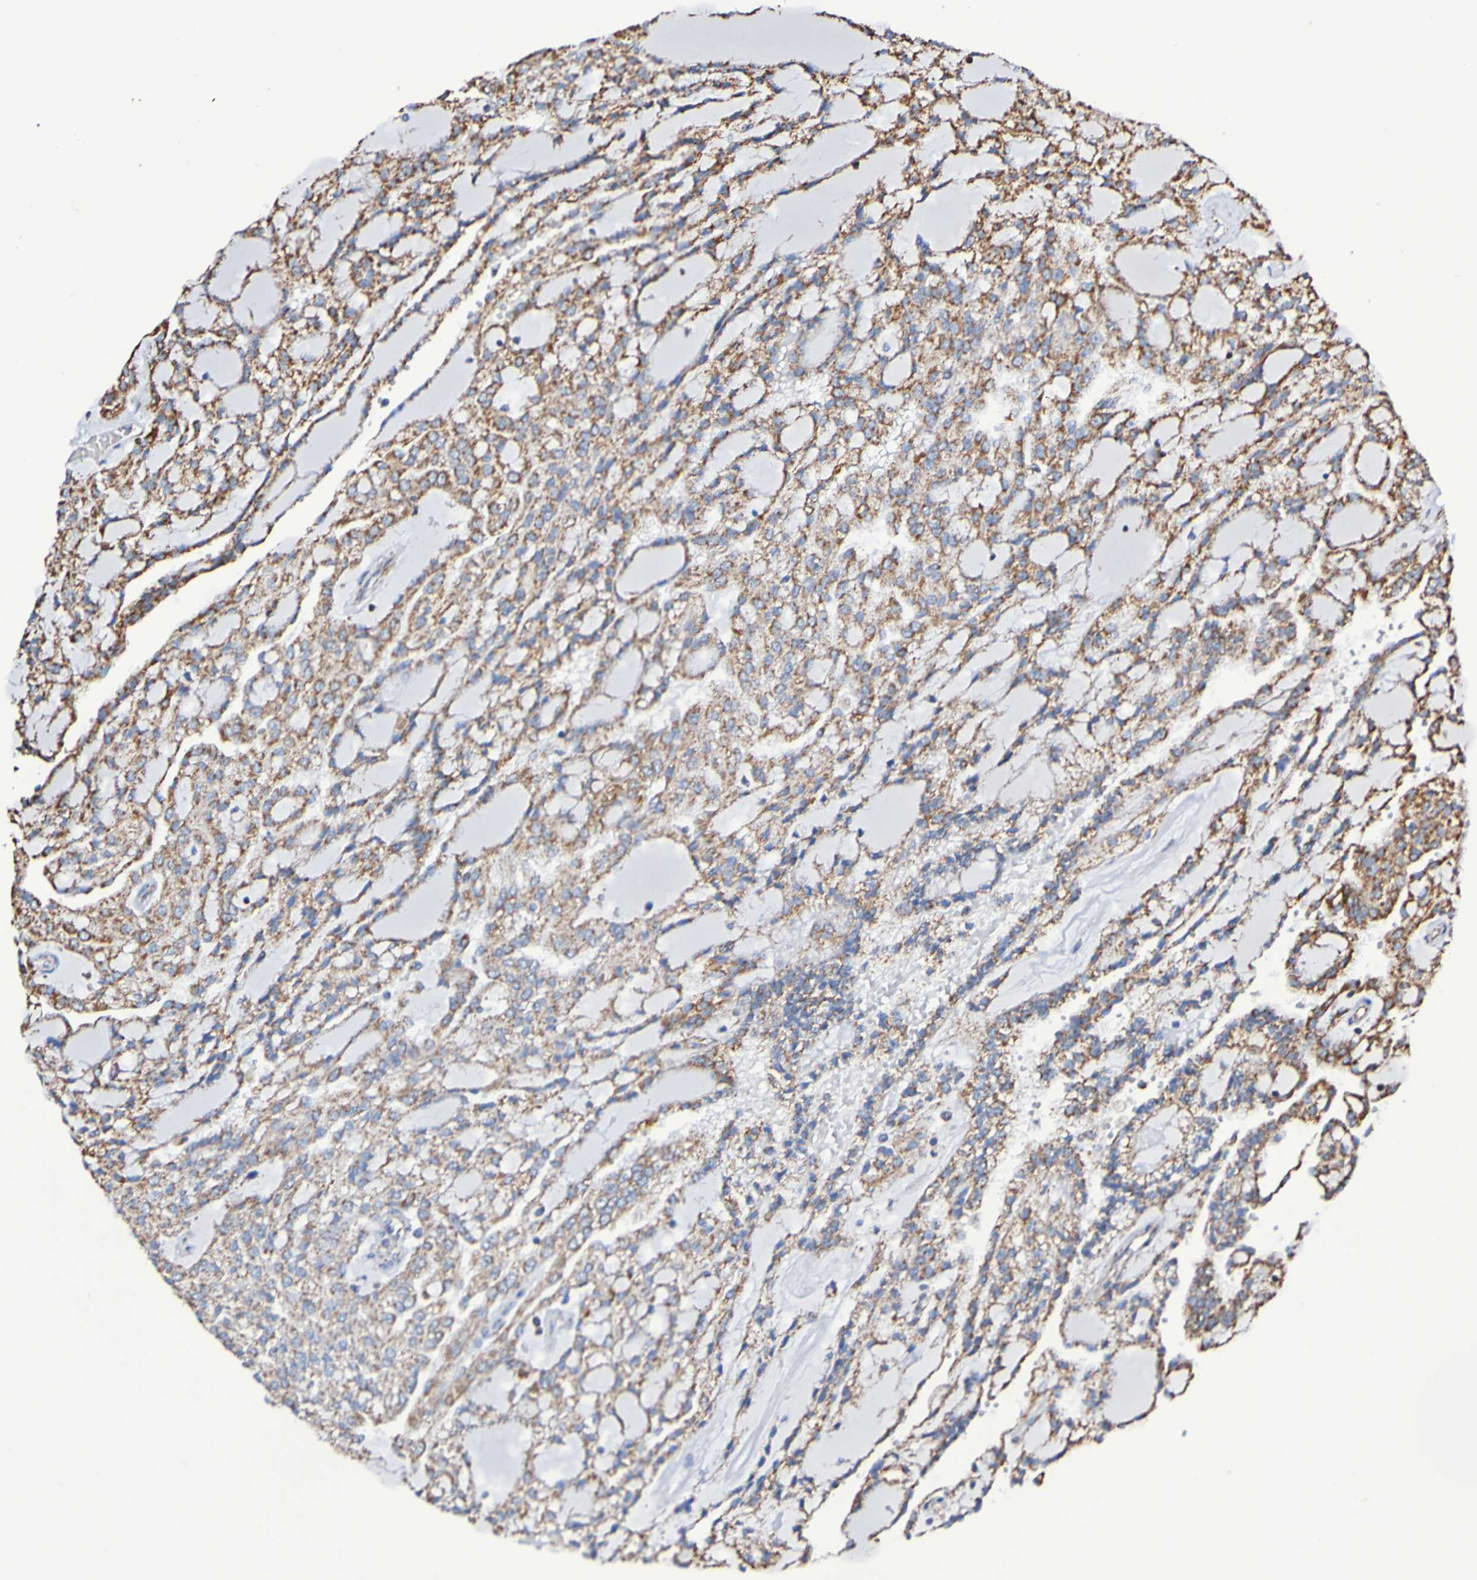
{"staining": {"intensity": "moderate", "quantity": ">75%", "location": "cytoplasmic/membranous"}, "tissue": "renal cancer", "cell_type": "Tumor cells", "image_type": "cancer", "snomed": [{"axis": "morphology", "description": "Adenocarcinoma, NOS"}, {"axis": "topography", "description": "Kidney"}], "caption": "Protein staining by IHC reveals moderate cytoplasmic/membranous expression in approximately >75% of tumor cells in renal cancer. Nuclei are stained in blue.", "gene": "IL18R1", "patient": {"sex": "male", "age": 63}}